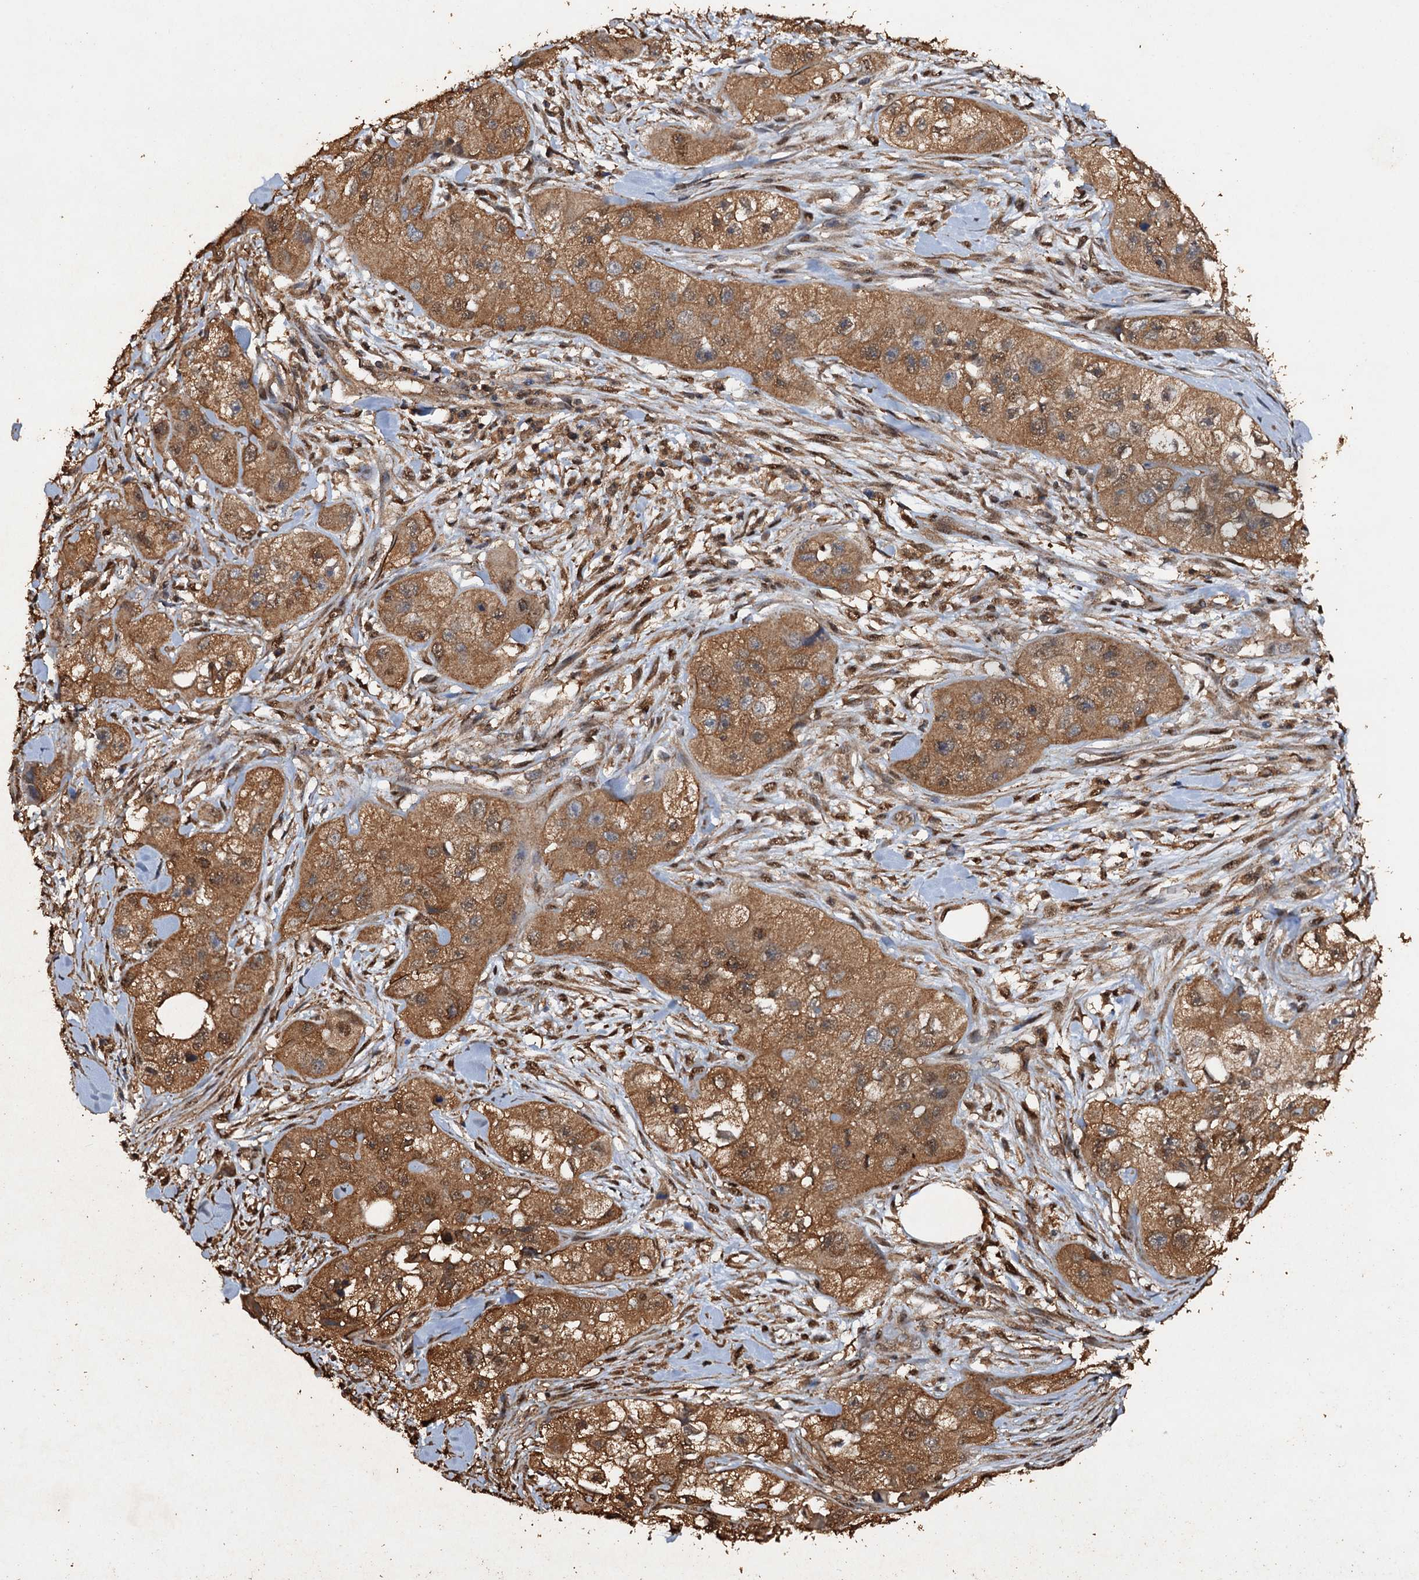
{"staining": {"intensity": "moderate", "quantity": ">75%", "location": "cytoplasmic/membranous,nuclear"}, "tissue": "skin cancer", "cell_type": "Tumor cells", "image_type": "cancer", "snomed": [{"axis": "morphology", "description": "Squamous cell carcinoma, NOS"}, {"axis": "topography", "description": "Skin"}, {"axis": "topography", "description": "Subcutis"}], "caption": "Tumor cells display moderate cytoplasmic/membranous and nuclear positivity in approximately >75% of cells in skin squamous cell carcinoma.", "gene": "PSMD9", "patient": {"sex": "male", "age": 73}}